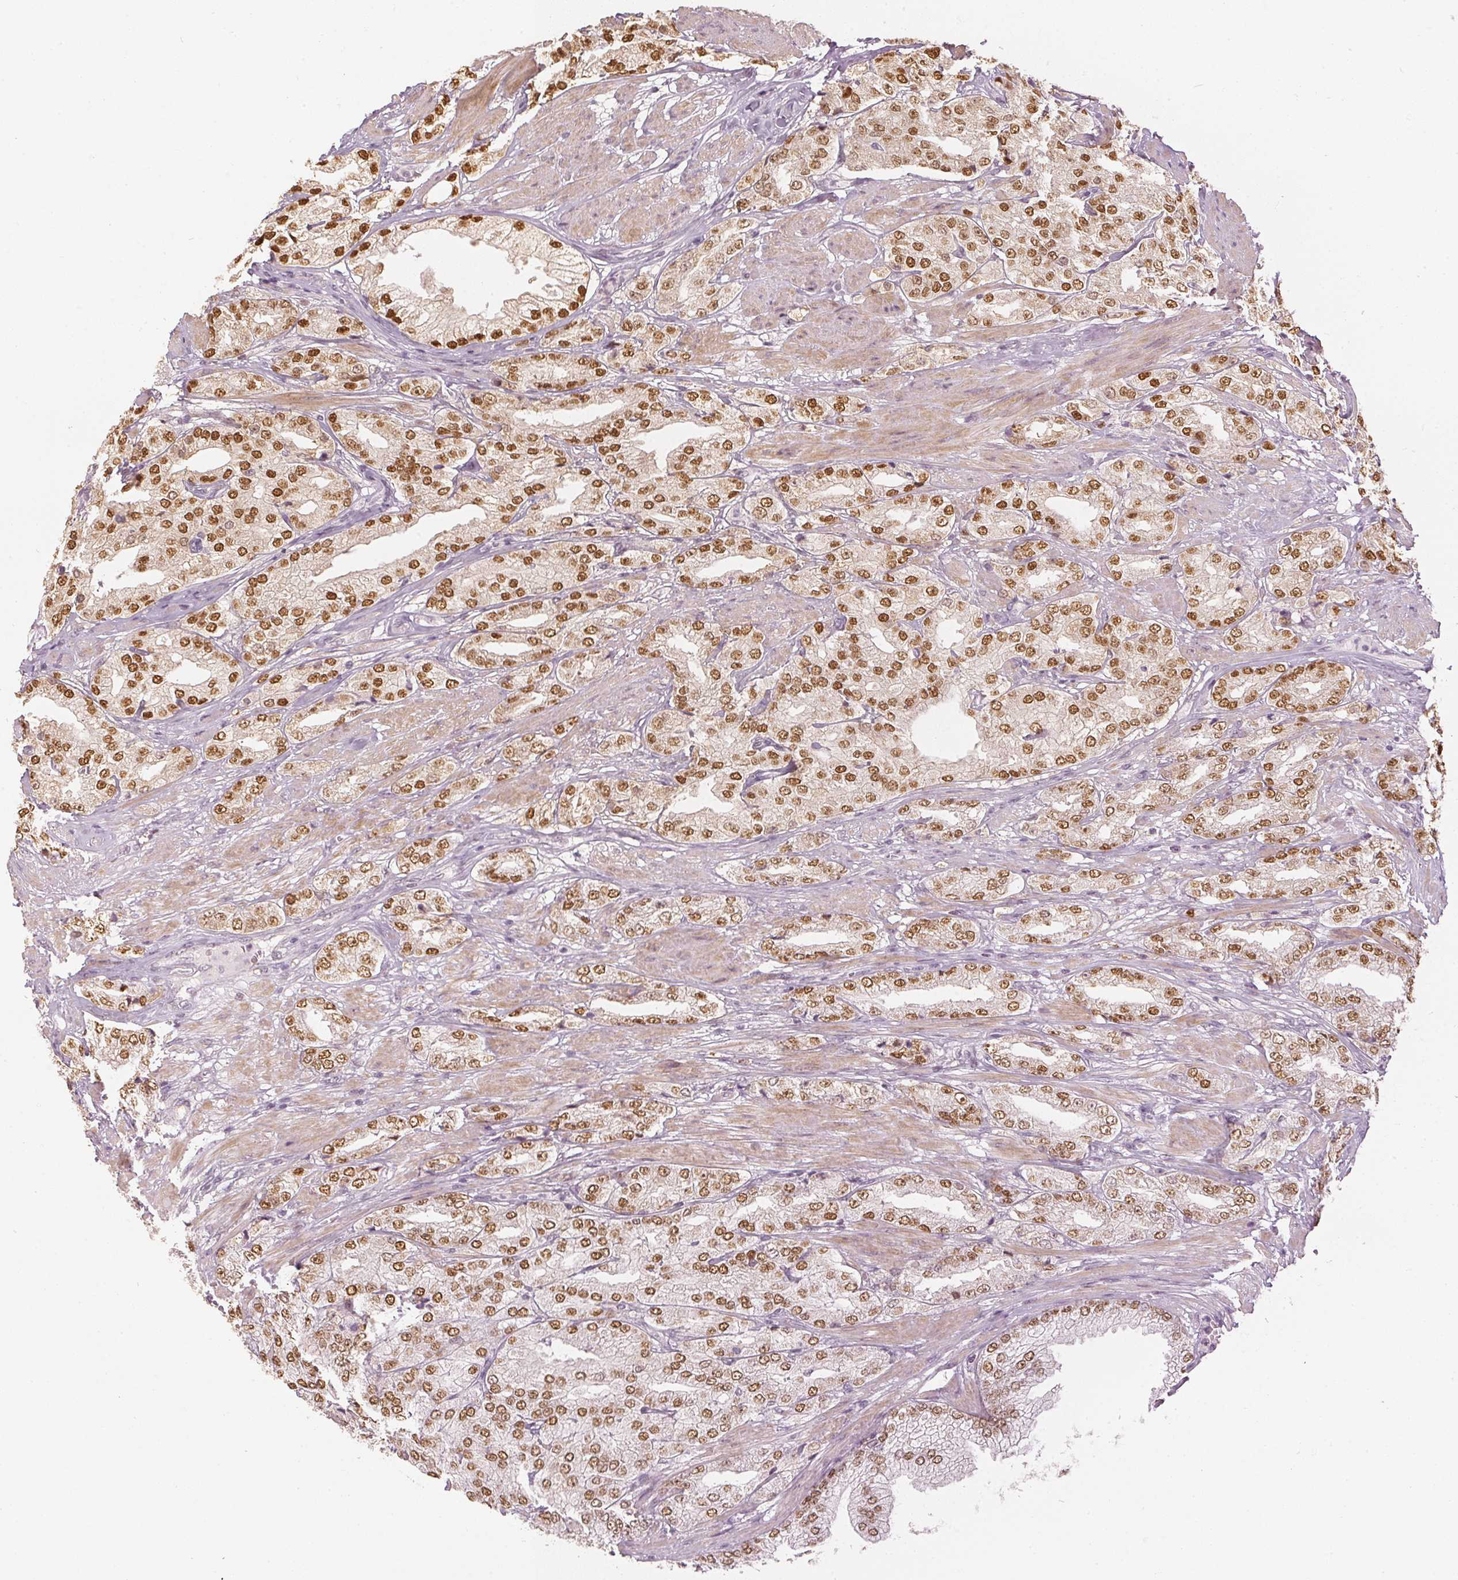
{"staining": {"intensity": "moderate", "quantity": ">75%", "location": "nuclear"}, "tissue": "prostate cancer", "cell_type": "Tumor cells", "image_type": "cancer", "snomed": [{"axis": "morphology", "description": "Adenocarcinoma, High grade"}, {"axis": "topography", "description": "Prostate"}], "caption": "Approximately >75% of tumor cells in human prostate high-grade adenocarcinoma show moderate nuclear protein expression as visualized by brown immunohistochemical staining.", "gene": "SLC39A3", "patient": {"sex": "male", "age": 68}}